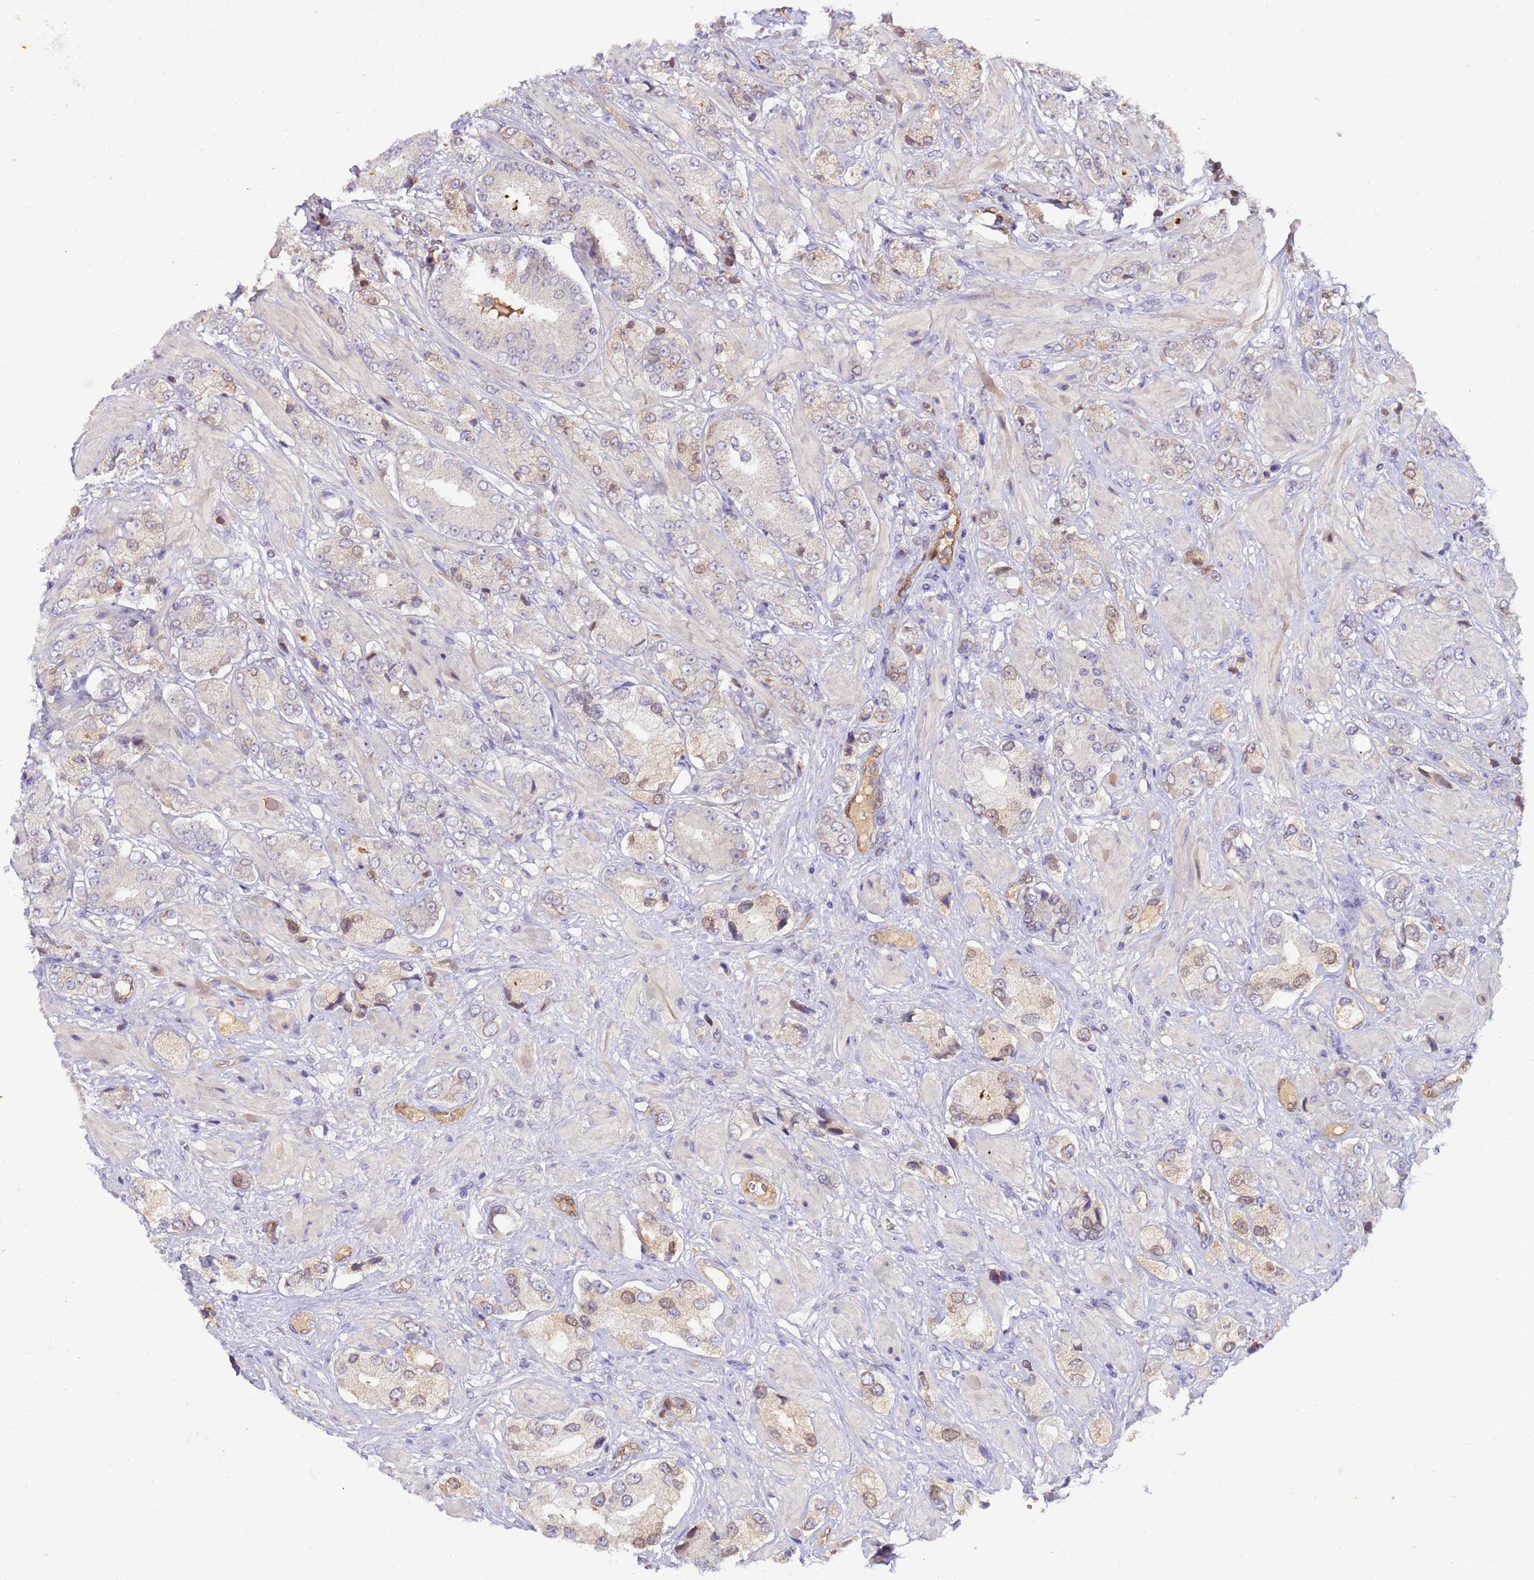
{"staining": {"intensity": "moderate", "quantity": "<25%", "location": "cytoplasmic/membranous,nuclear"}, "tissue": "prostate cancer", "cell_type": "Tumor cells", "image_type": "cancer", "snomed": [{"axis": "morphology", "description": "Adenocarcinoma, High grade"}, {"axis": "topography", "description": "Prostate and seminal vesicle, NOS"}], "caption": "Protein analysis of prostate cancer tissue exhibits moderate cytoplasmic/membranous and nuclear staining in about <25% of tumor cells.", "gene": "PLCXD3", "patient": {"sex": "male", "age": 64}}